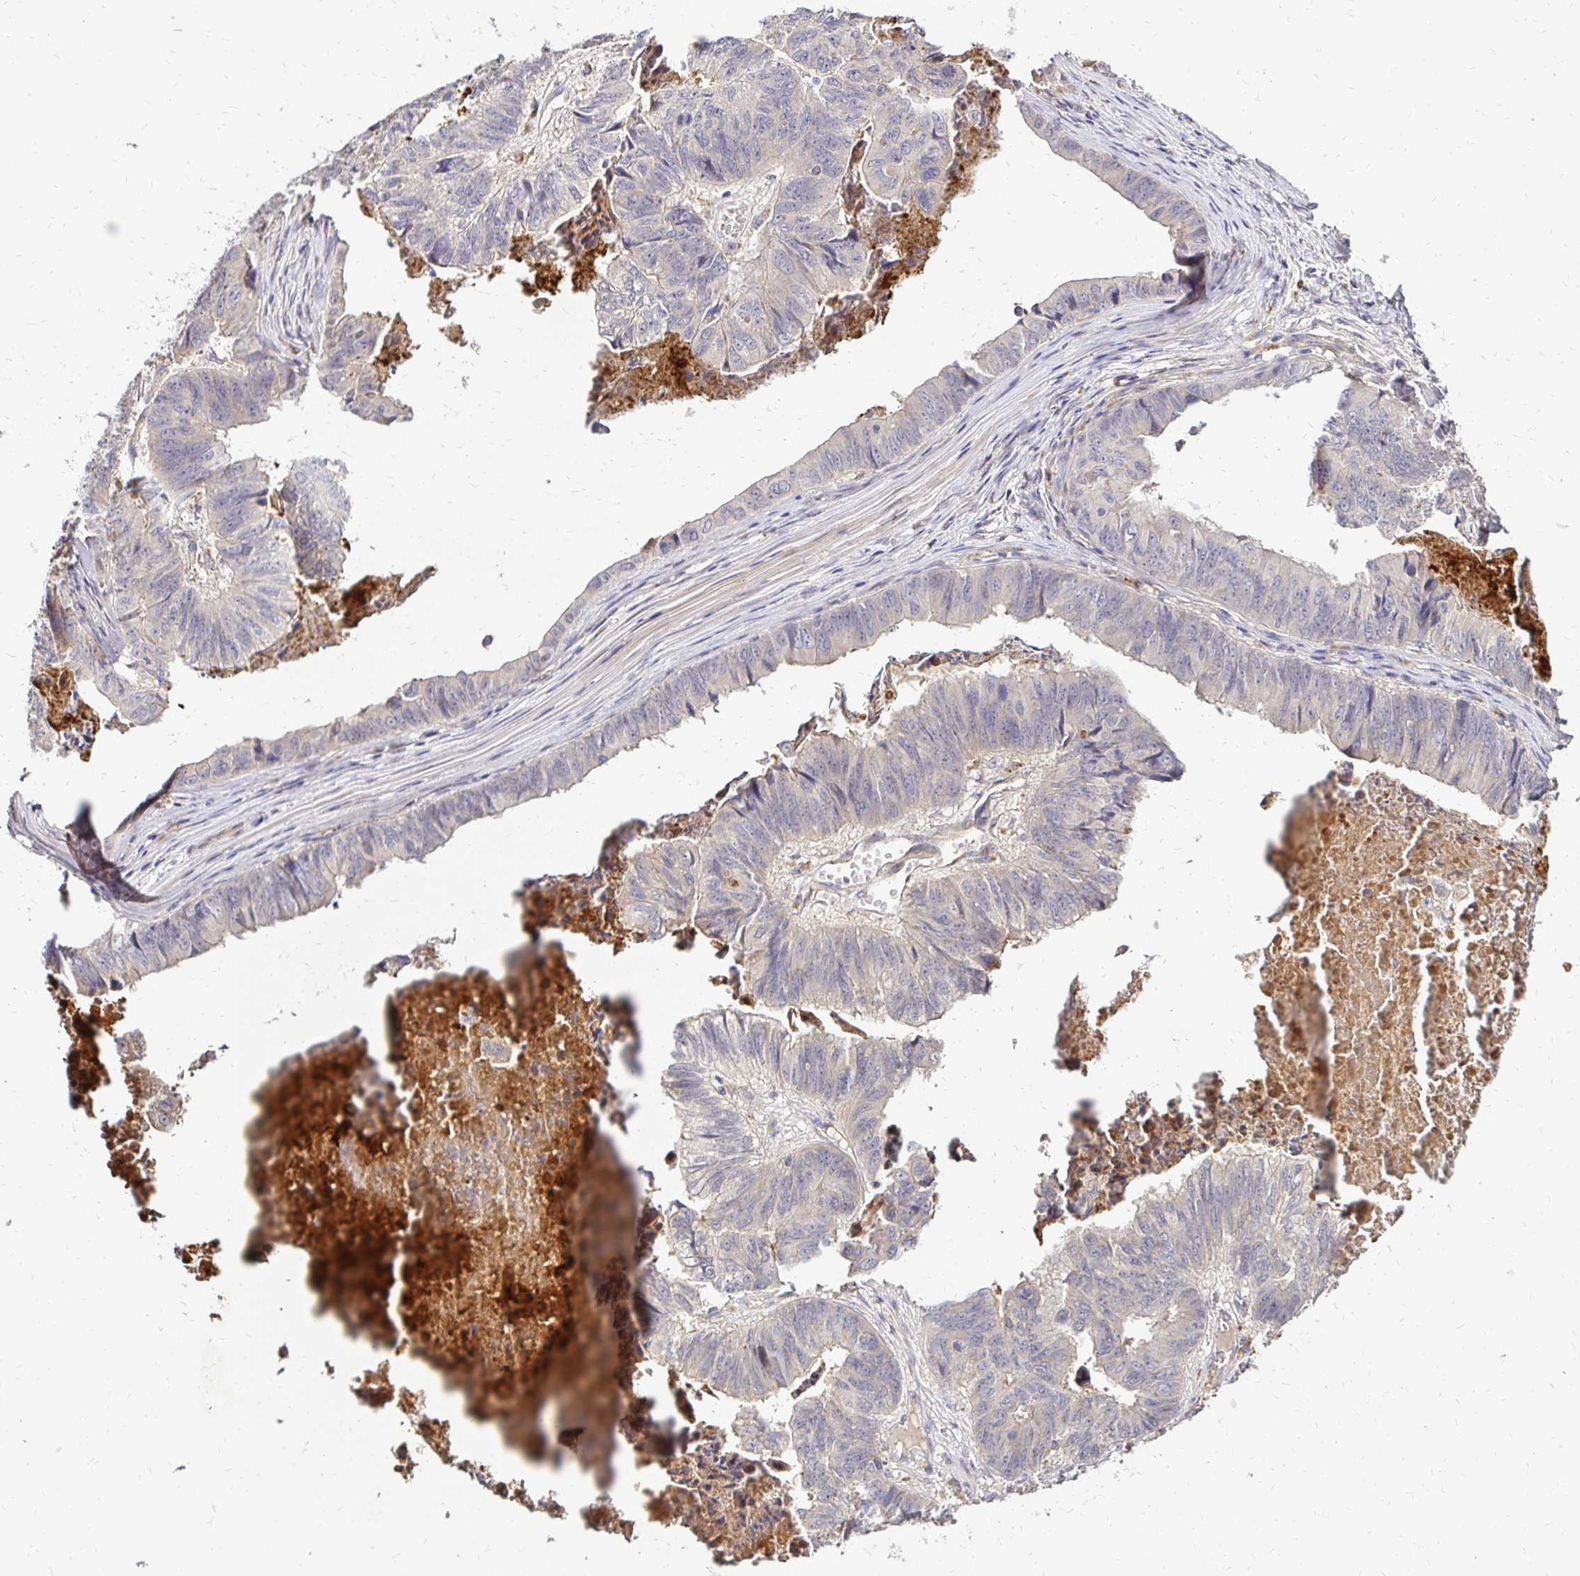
{"staining": {"intensity": "negative", "quantity": "none", "location": "none"}, "tissue": "stomach cancer", "cell_type": "Tumor cells", "image_type": "cancer", "snomed": [{"axis": "morphology", "description": "Adenocarcinoma, NOS"}, {"axis": "topography", "description": "Stomach, lower"}], "caption": "Tumor cells show no significant protein expression in stomach cancer (adenocarcinoma).", "gene": "IDUA", "patient": {"sex": "male", "age": 77}}